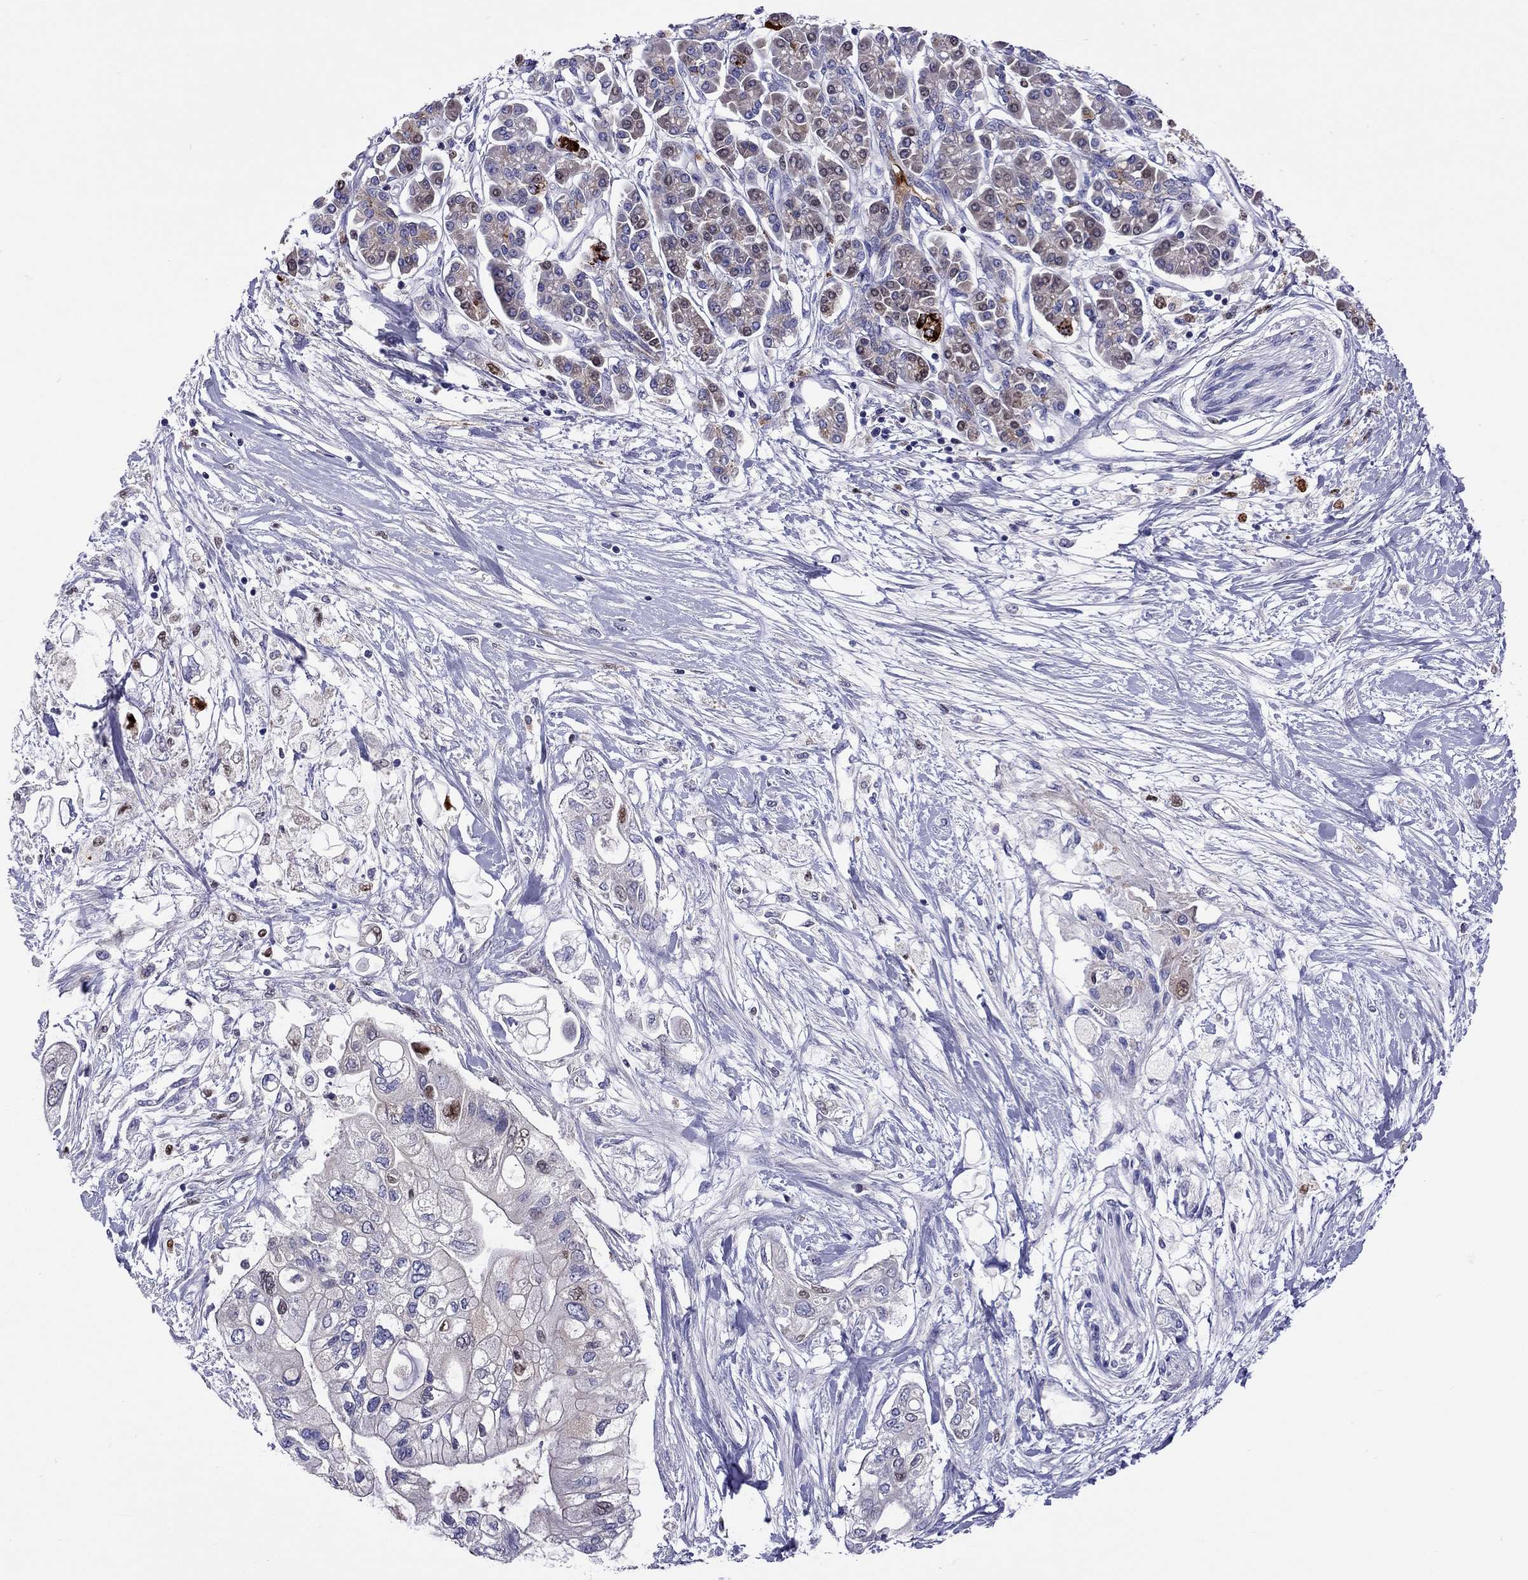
{"staining": {"intensity": "negative", "quantity": "none", "location": "none"}, "tissue": "pancreatic cancer", "cell_type": "Tumor cells", "image_type": "cancer", "snomed": [{"axis": "morphology", "description": "Adenocarcinoma, NOS"}, {"axis": "topography", "description": "Pancreas"}], "caption": "An immunohistochemistry photomicrograph of adenocarcinoma (pancreatic) is shown. There is no staining in tumor cells of adenocarcinoma (pancreatic).", "gene": "SERPINA3", "patient": {"sex": "female", "age": 77}}